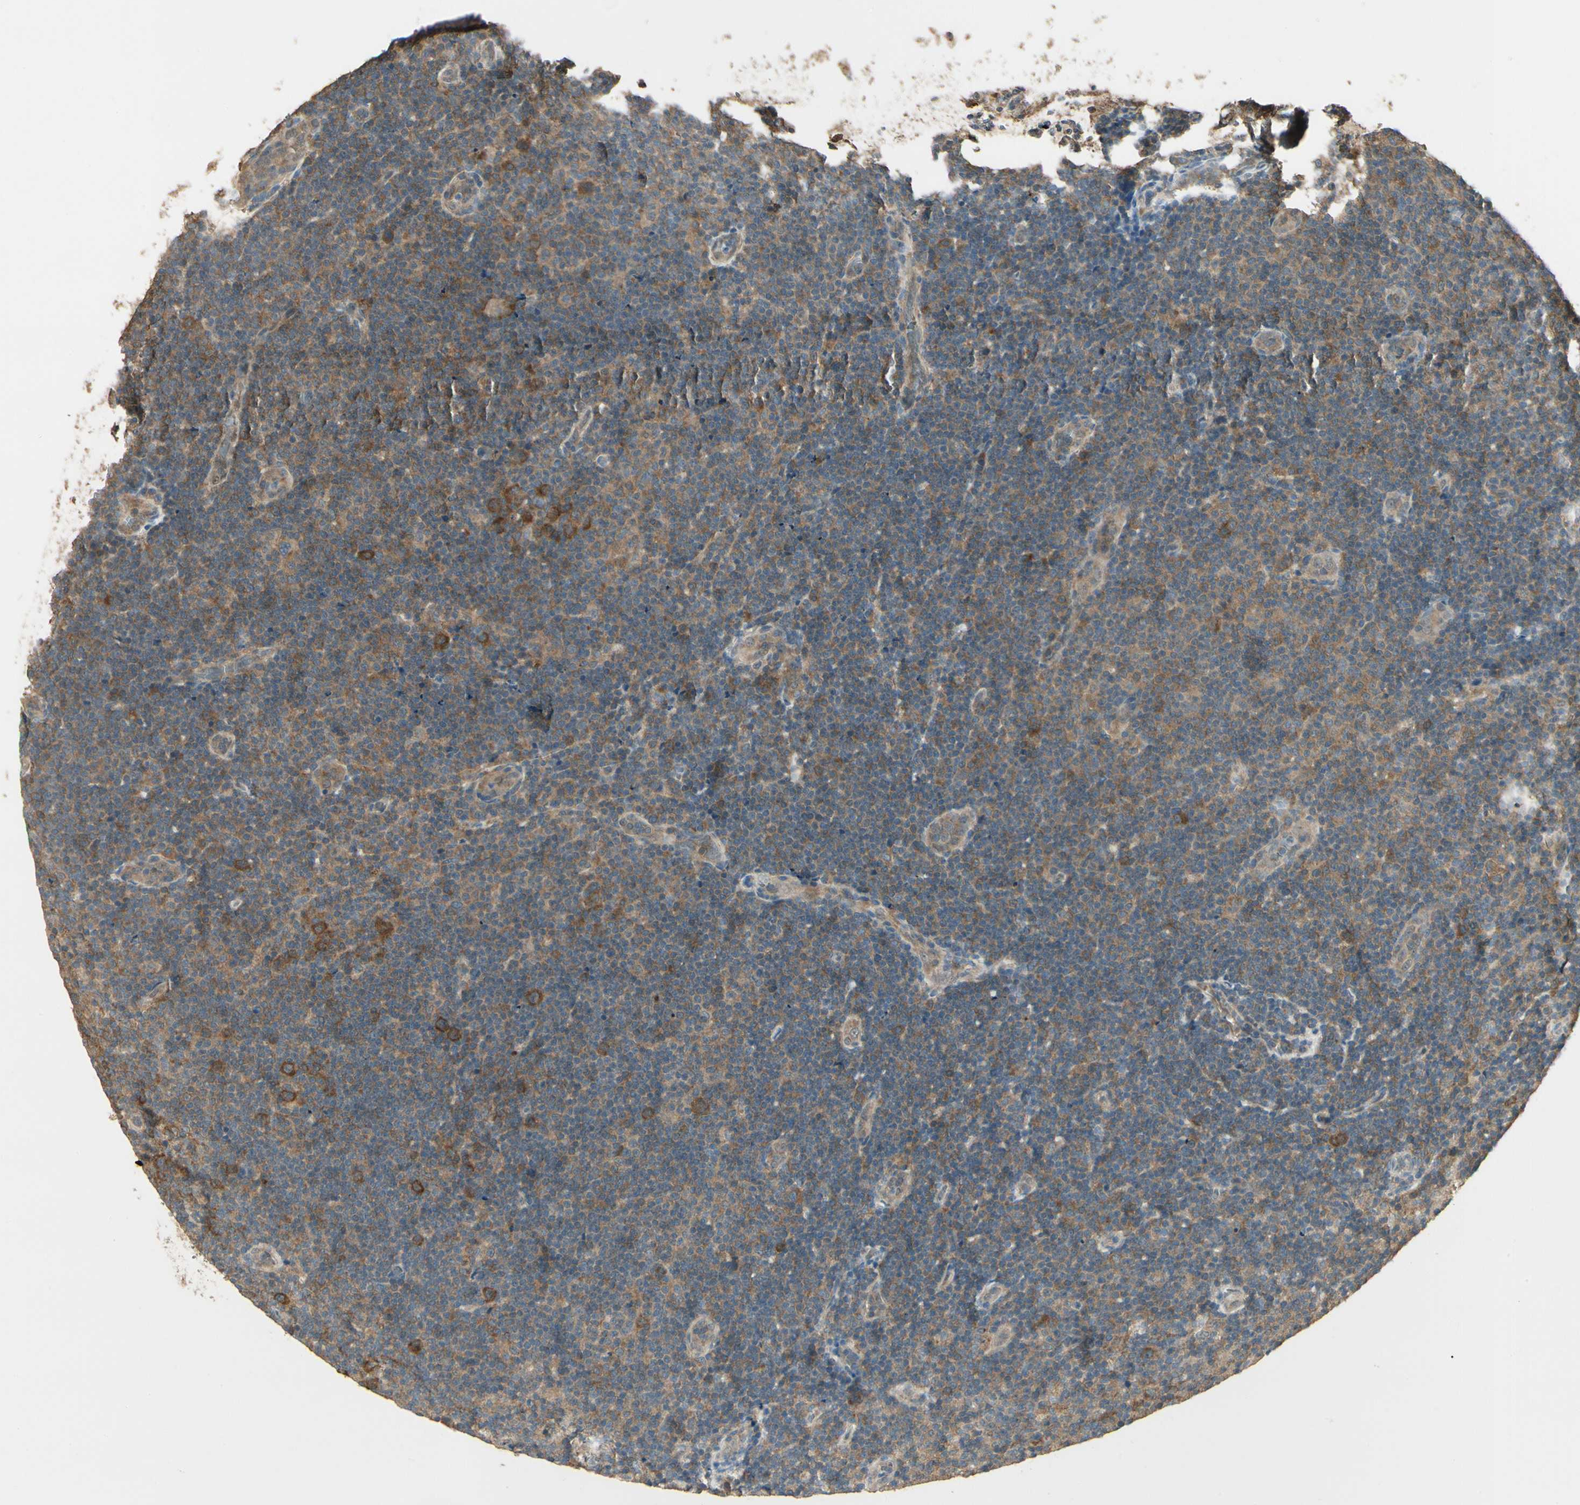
{"staining": {"intensity": "moderate", "quantity": ">75%", "location": "cytoplasmic/membranous"}, "tissue": "lymphoma", "cell_type": "Tumor cells", "image_type": "cancer", "snomed": [{"axis": "morphology", "description": "Malignant lymphoma, non-Hodgkin's type, Low grade"}, {"axis": "topography", "description": "Lymph node"}], "caption": "This is a micrograph of immunohistochemistry (IHC) staining of low-grade malignant lymphoma, non-Hodgkin's type, which shows moderate expression in the cytoplasmic/membranous of tumor cells.", "gene": "CCT7", "patient": {"sex": "male", "age": 83}}